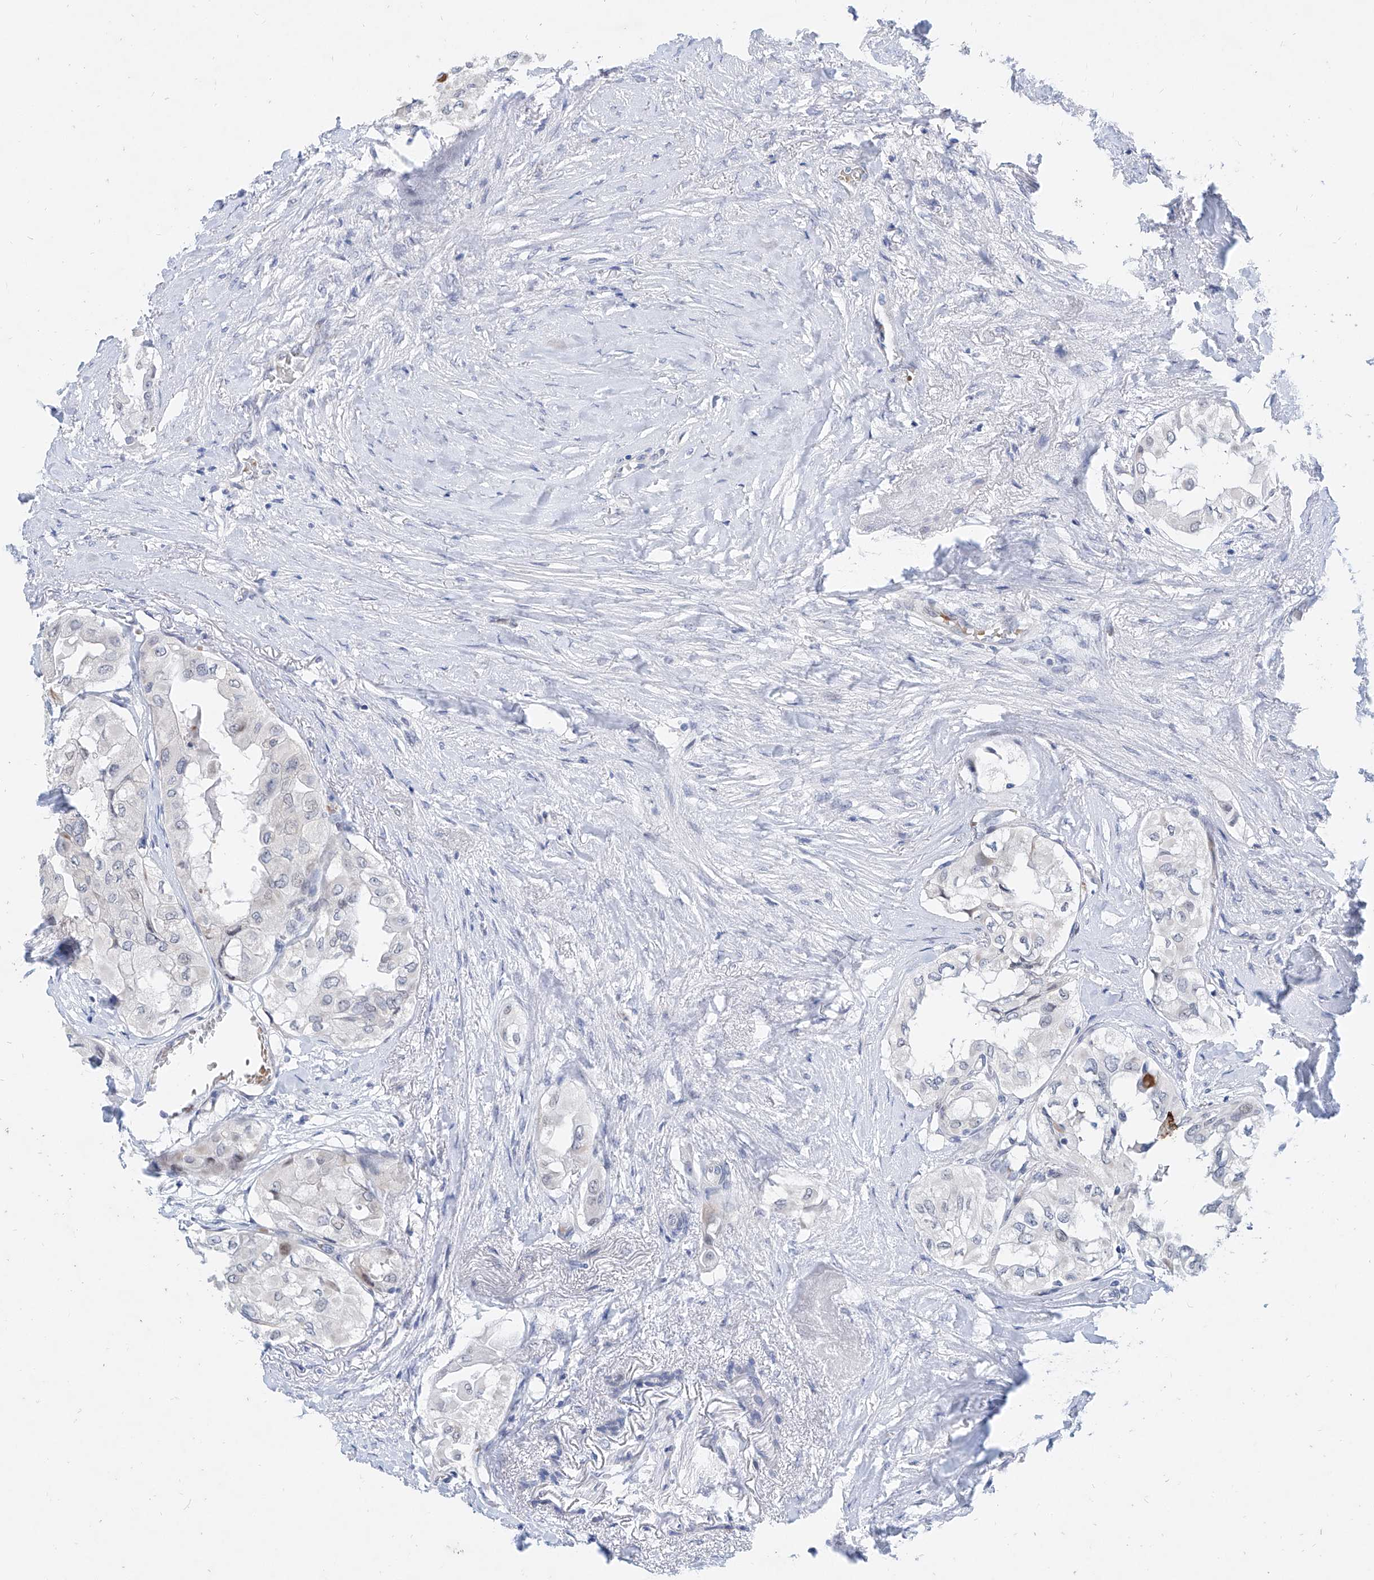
{"staining": {"intensity": "negative", "quantity": "none", "location": "none"}, "tissue": "thyroid cancer", "cell_type": "Tumor cells", "image_type": "cancer", "snomed": [{"axis": "morphology", "description": "Papillary adenocarcinoma, NOS"}, {"axis": "topography", "description": "Thyroid gland"}], "caption": "Histopathology image shows no protein positivity in tumor cells of thyroid papillary adenocarcinoma tissue.", "gene": "BPTF", "patient": {"sex": "female", "age": 59}}